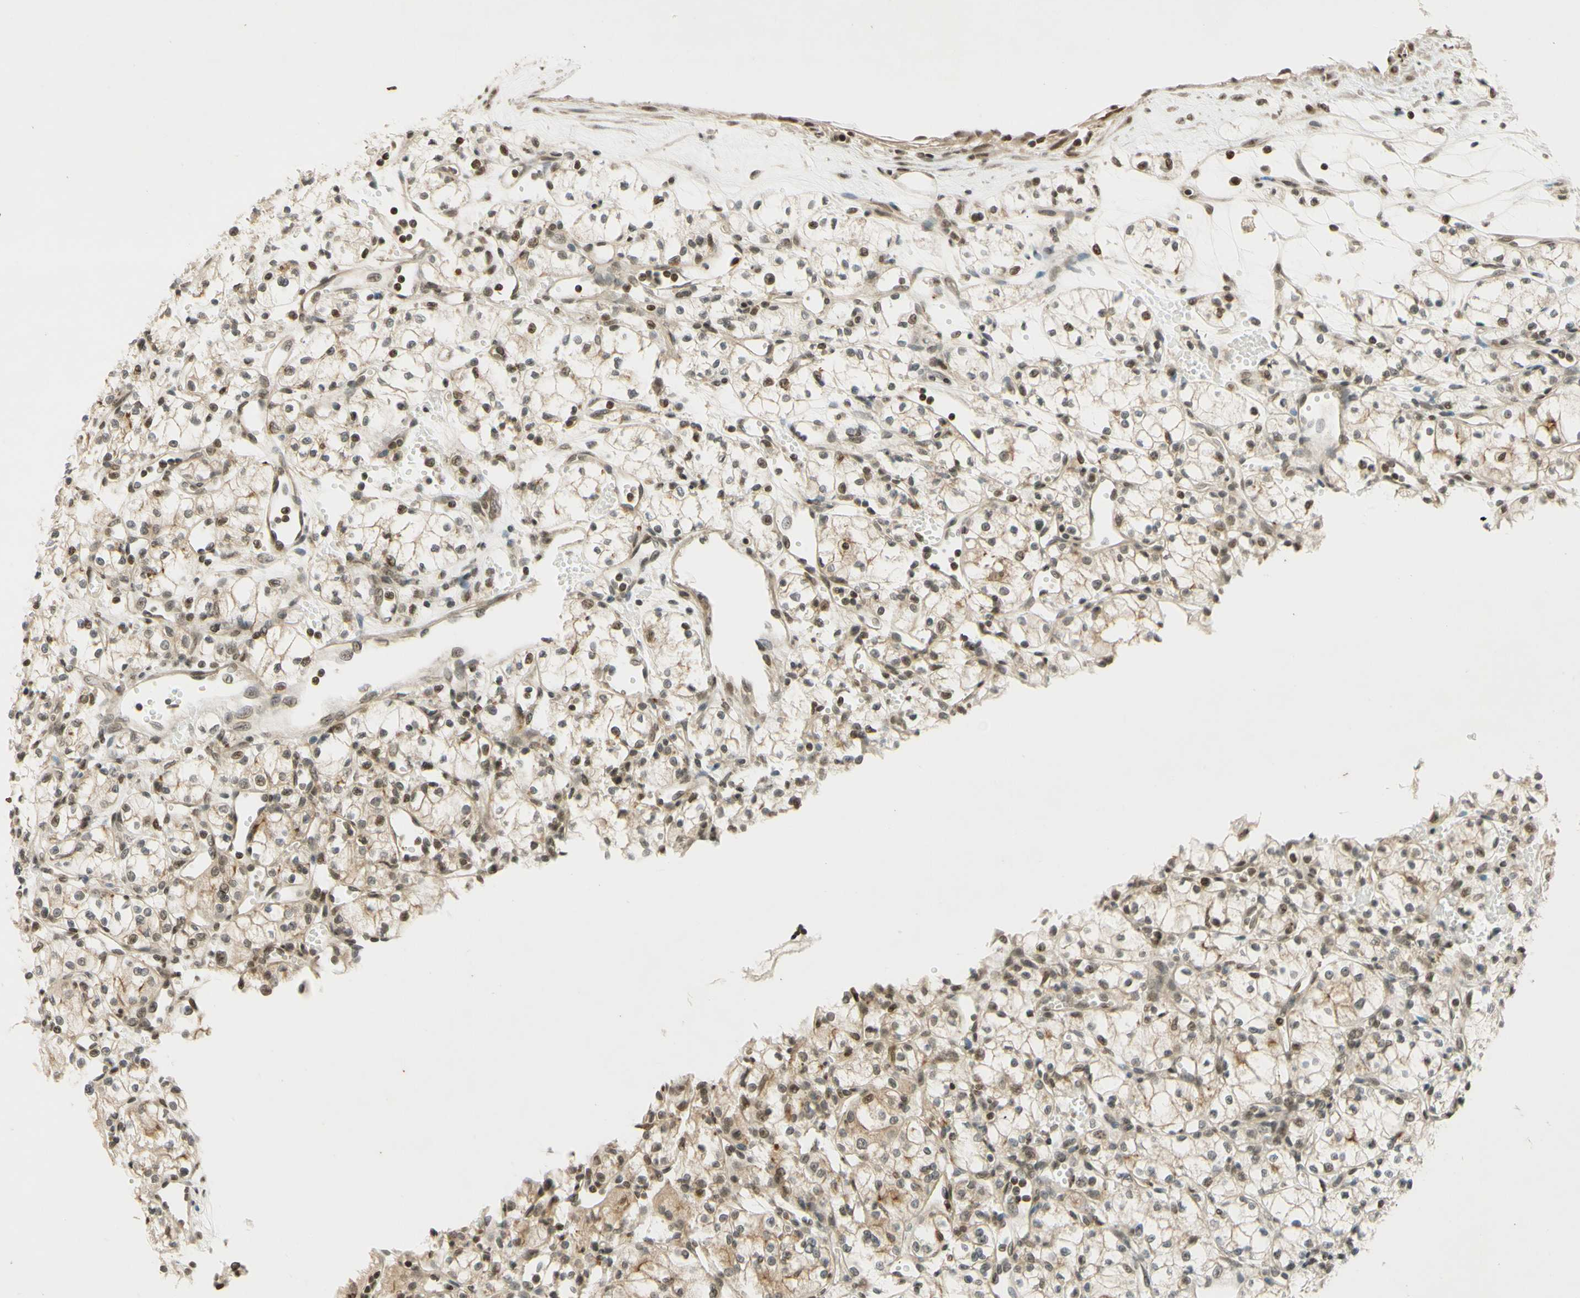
{"staining": {"intensity": "weak", "quantity": ">75%", "location": "nuclear"}, "tissue": "renal cancer", "cell_type": "Tumor cells", "image_type": "cancer", "snomed": [{"axis": "morphology", "description": "Normal tissue, NOS"}, {"axis": "morphology", "description": "Adenocarcinoma, NOS"}, {"axis": "topography", "description": "Kidney"}], "caption": "This image exhibits renal cancer stained with immunohistochemistry to label a protein in brown. The nuclear of tumor cells show weak positivity for the protein. Nuclei are counter-stained blue.", "gene": "SMARCB1", "patient": {"sex": "male", "age": 59}}